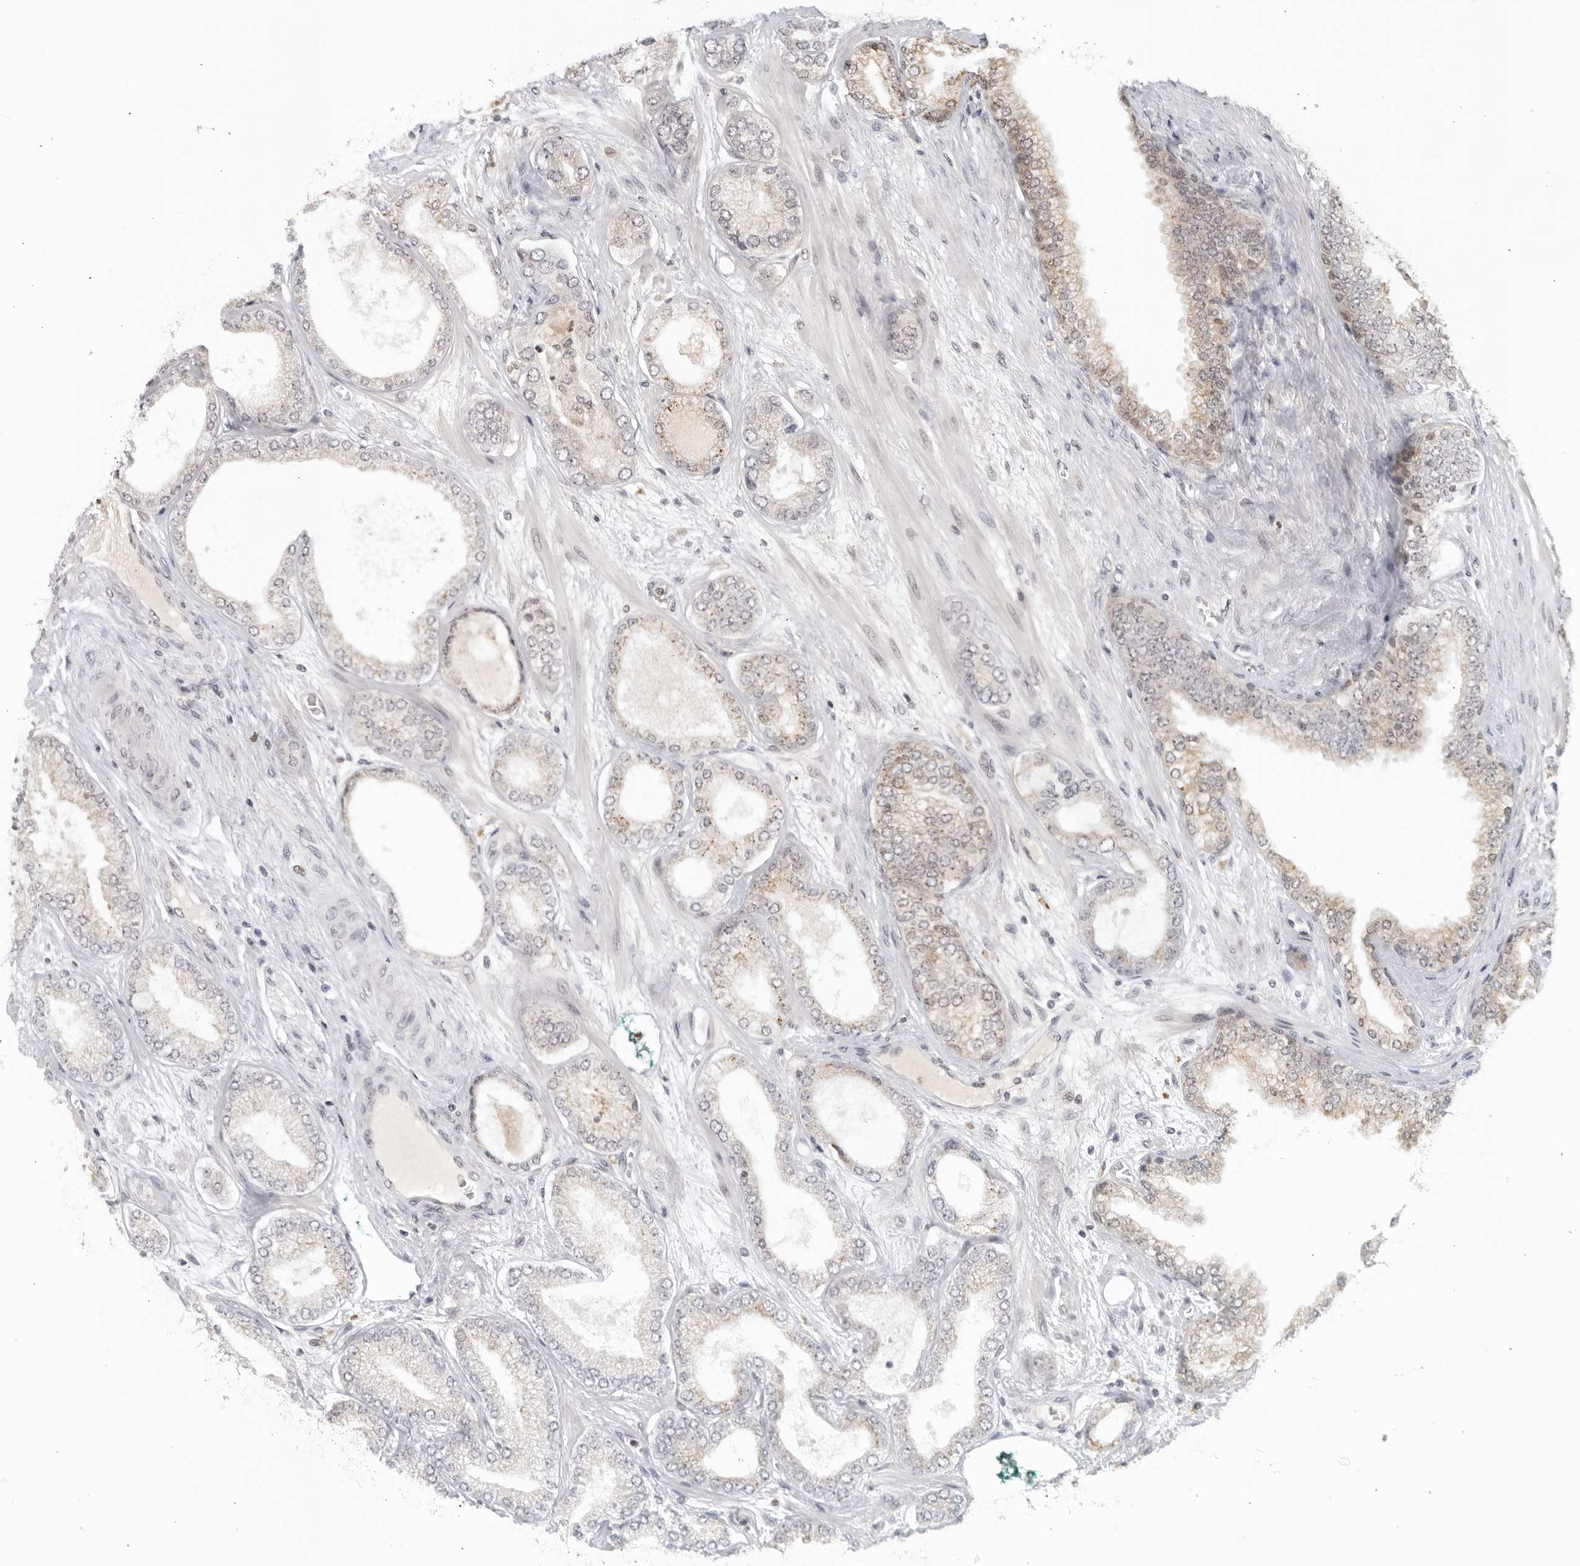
{"staining": {"intensity": "weak", "quantity": "25%-75%", "location": "cytoplasmic/membranous"}, "tissue": "prostate cancer", "cell_type": "Tumor cells", "image_type": "cancer", "snomed": [{"axis": "morphology", "description": "Adenocarcinoma, High grade"}, {"axis": "topography", "description": "Prostate"}], "caption": "Protein staining of adenocarcinoma (high-grade) (prostate) tissue exhibits weak cytoplasmic/membranous staining in approximately 25%-75% of tumor cells. Using DAB (brown) and hematoxylin (blue) stains, captured at high magnification using brightfield microscopy.", "gene": "RAB11FIP3", "patient": {"sex": "male", "age": 58}}